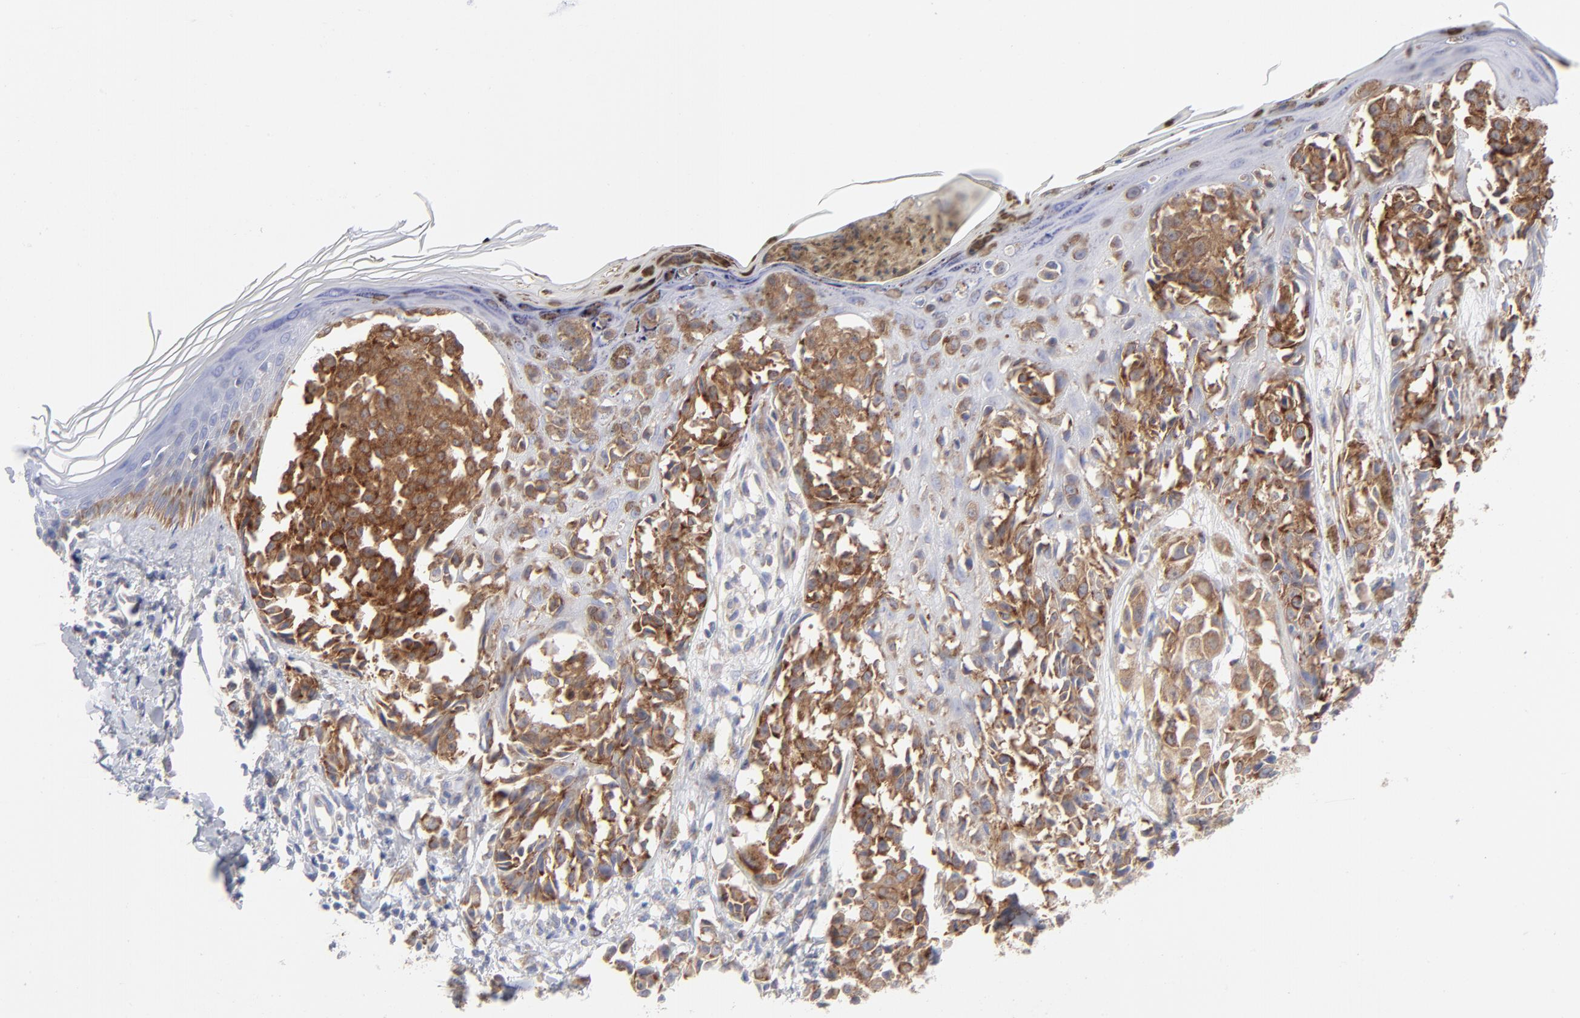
{"staining": {"intensity": "strong", "quantity": ">75%", "location": "cytoplasmic/membranous"}, "tissue": "melanoma", "cell_type": "Tumor cells", "image_type": "cancer", "snomed": [{"axis": "morphology", "description": "Malignant melanoma, NOS"}, {"axis": "topography", "description": "Skin"}], "caption": "The photomicrograph exhibits immunohistochemical staining of malignant melanoma. There is strong cytoplasmic/membranous expression is seen in about >75% of tumor cells. (Stains: DAB in brown, nuclei in blue, Microscopy: brightfield microscopy at high magnification).", "gene": "EIF2AK2", "patient": {"sex": "female", "age": 38}}